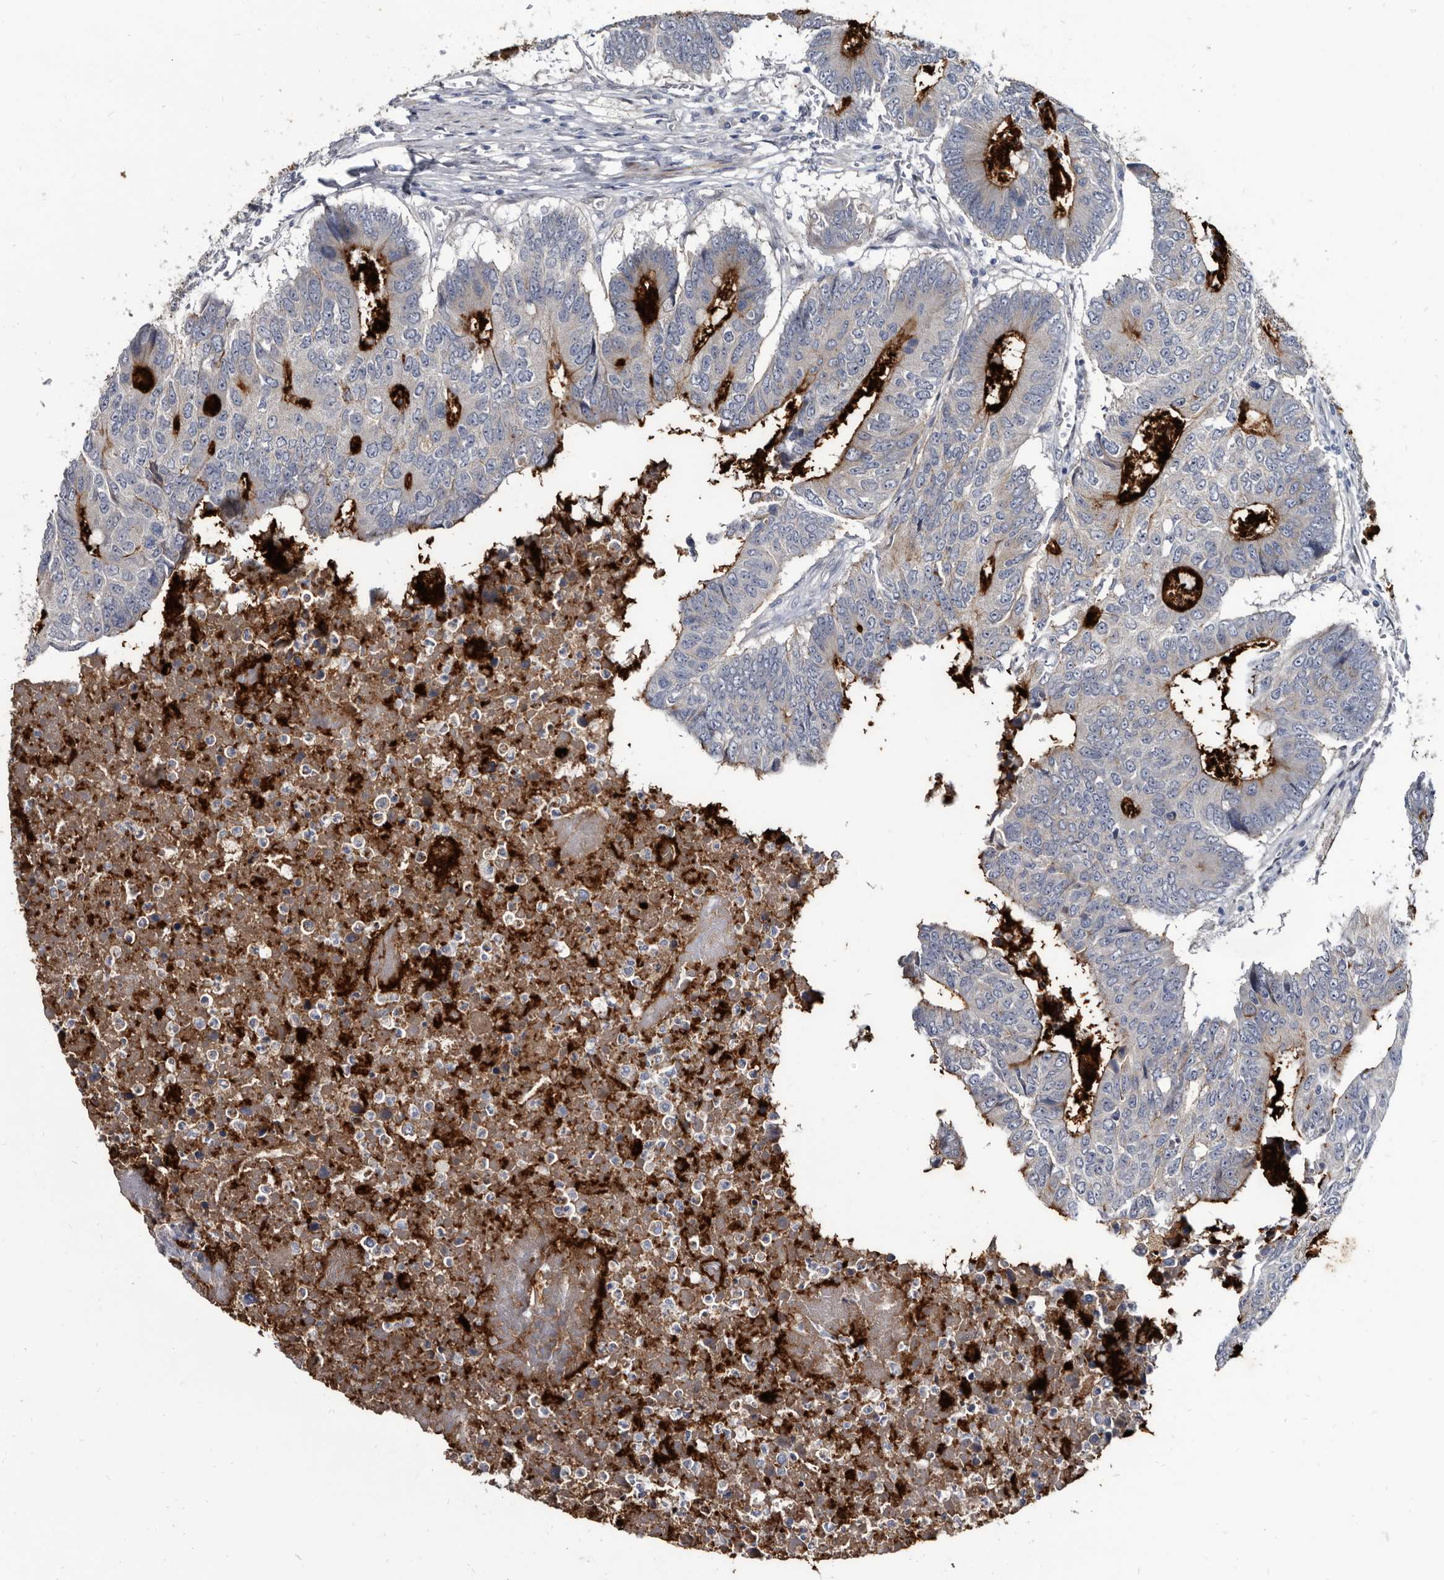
{"staining": {"intensity": "strong", "quantity": "<25%", "location": "cytoplasmic/membranous"}, "tissue": "colorectal cancer", "cell_type": "Tumor cells", "image_type": "cancer", "snomed": [{"axis": "morphology", "description": "Adenocarcinoma, NOS"}, {"axis": "topography", "description": "Colon"}], "caption": "The micrograph demonstrates staining of colorectal cancer, revealing strong cytoplasmic/membranous protein staining (brown color) within tumor cells.", "gene": "PROM1", "patient": {"sex": "male", "age": 87}}